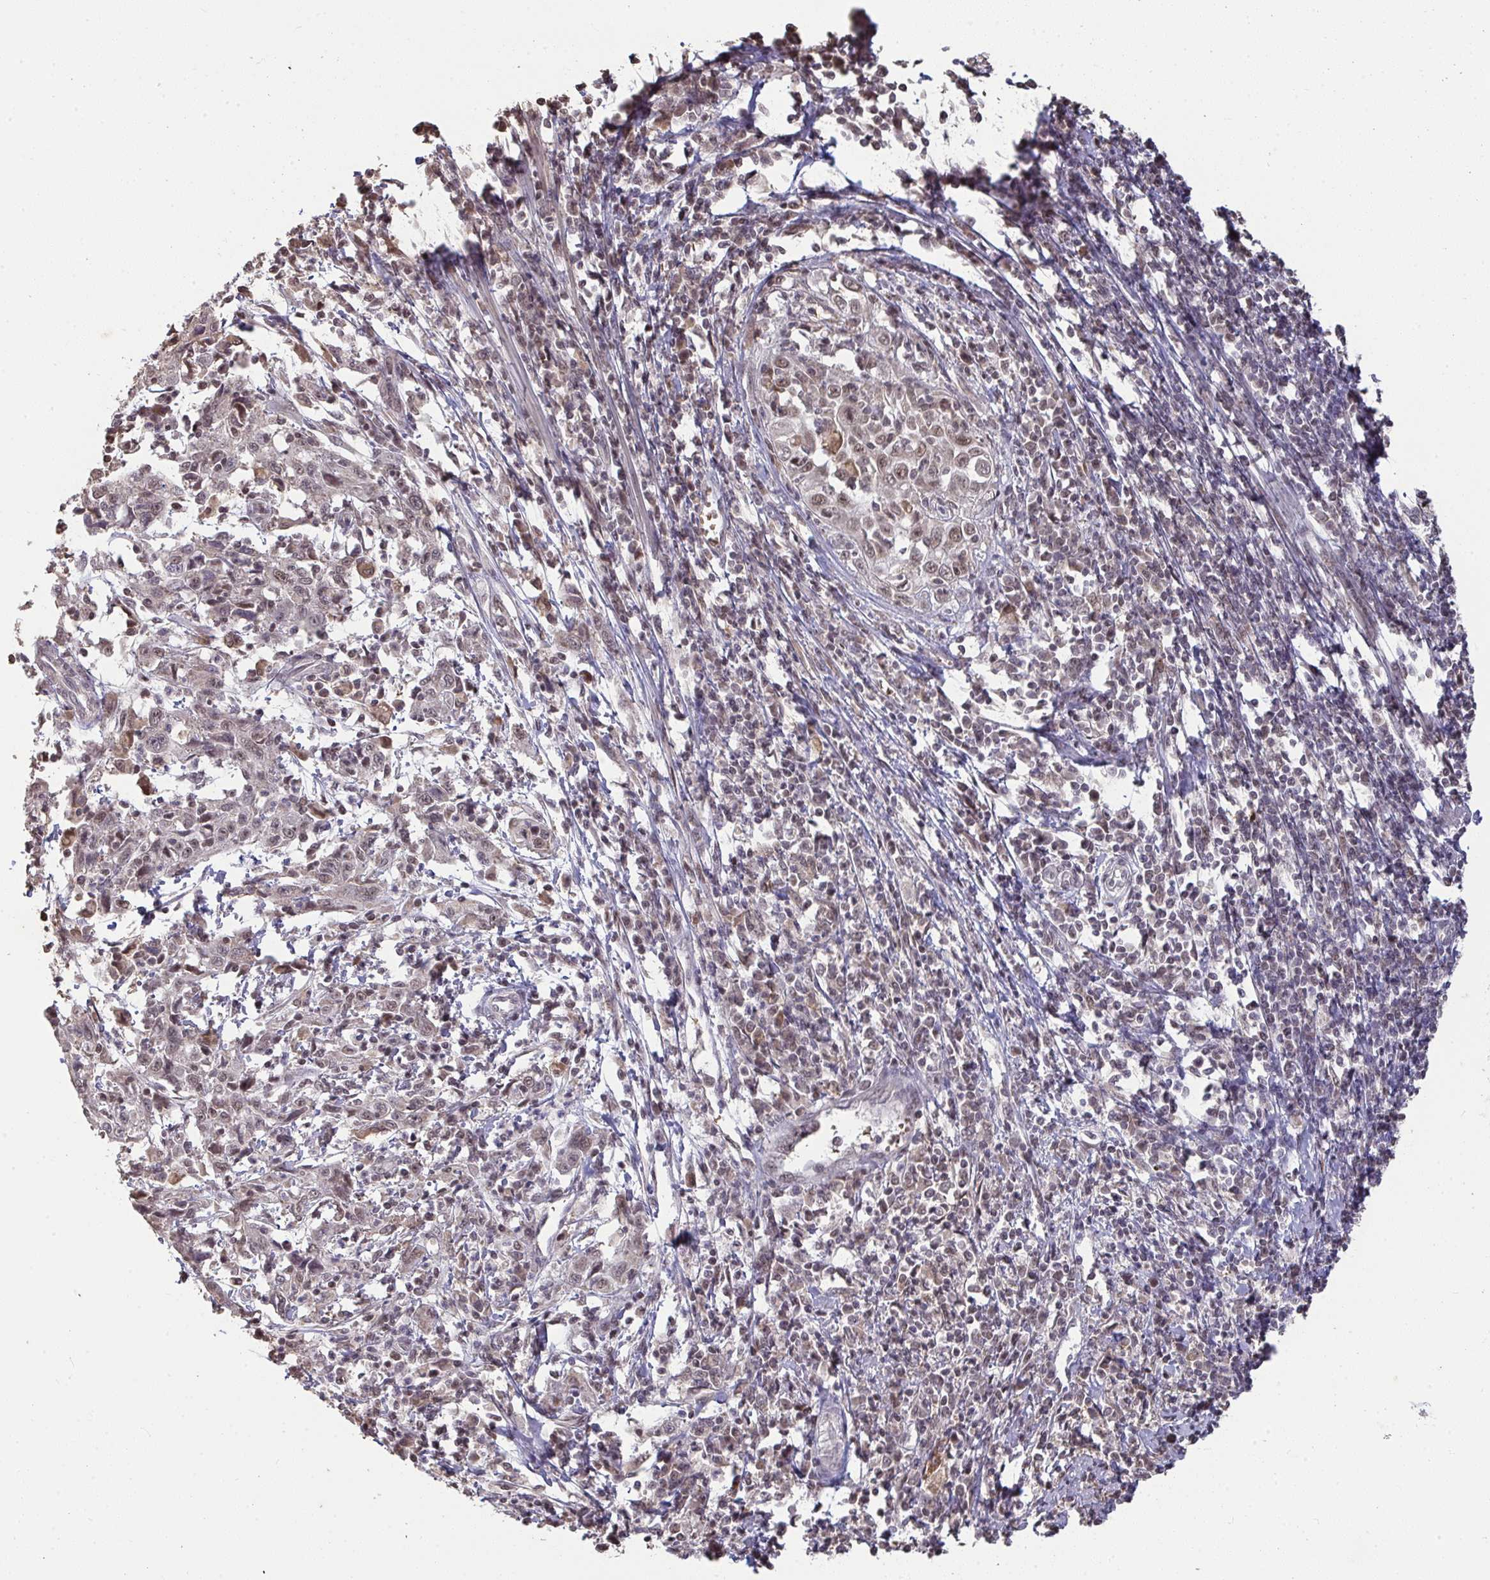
{"staining": {"intensity": "weak", "quantity": "25%-75%", "location": "nuclear"}, "tissue": "cervical cancer", "cell_type": "Tumor cells", "image_type": "cancer", "snomed": [{"axis": "morphology", "description": "Squamous cell carcinoma, NOS"}, {"axis": "topography", "description": "Cervix"}], "caption": "High-power microscopy captured an immunohistochemistry micrograph of cervical cancer (squamous cell carcinoma), revealing weak nuclear expression in about 25%-75% of tumor cells.", "gene": "SAP30", "patient": {"sex": "female", "age": 46}}